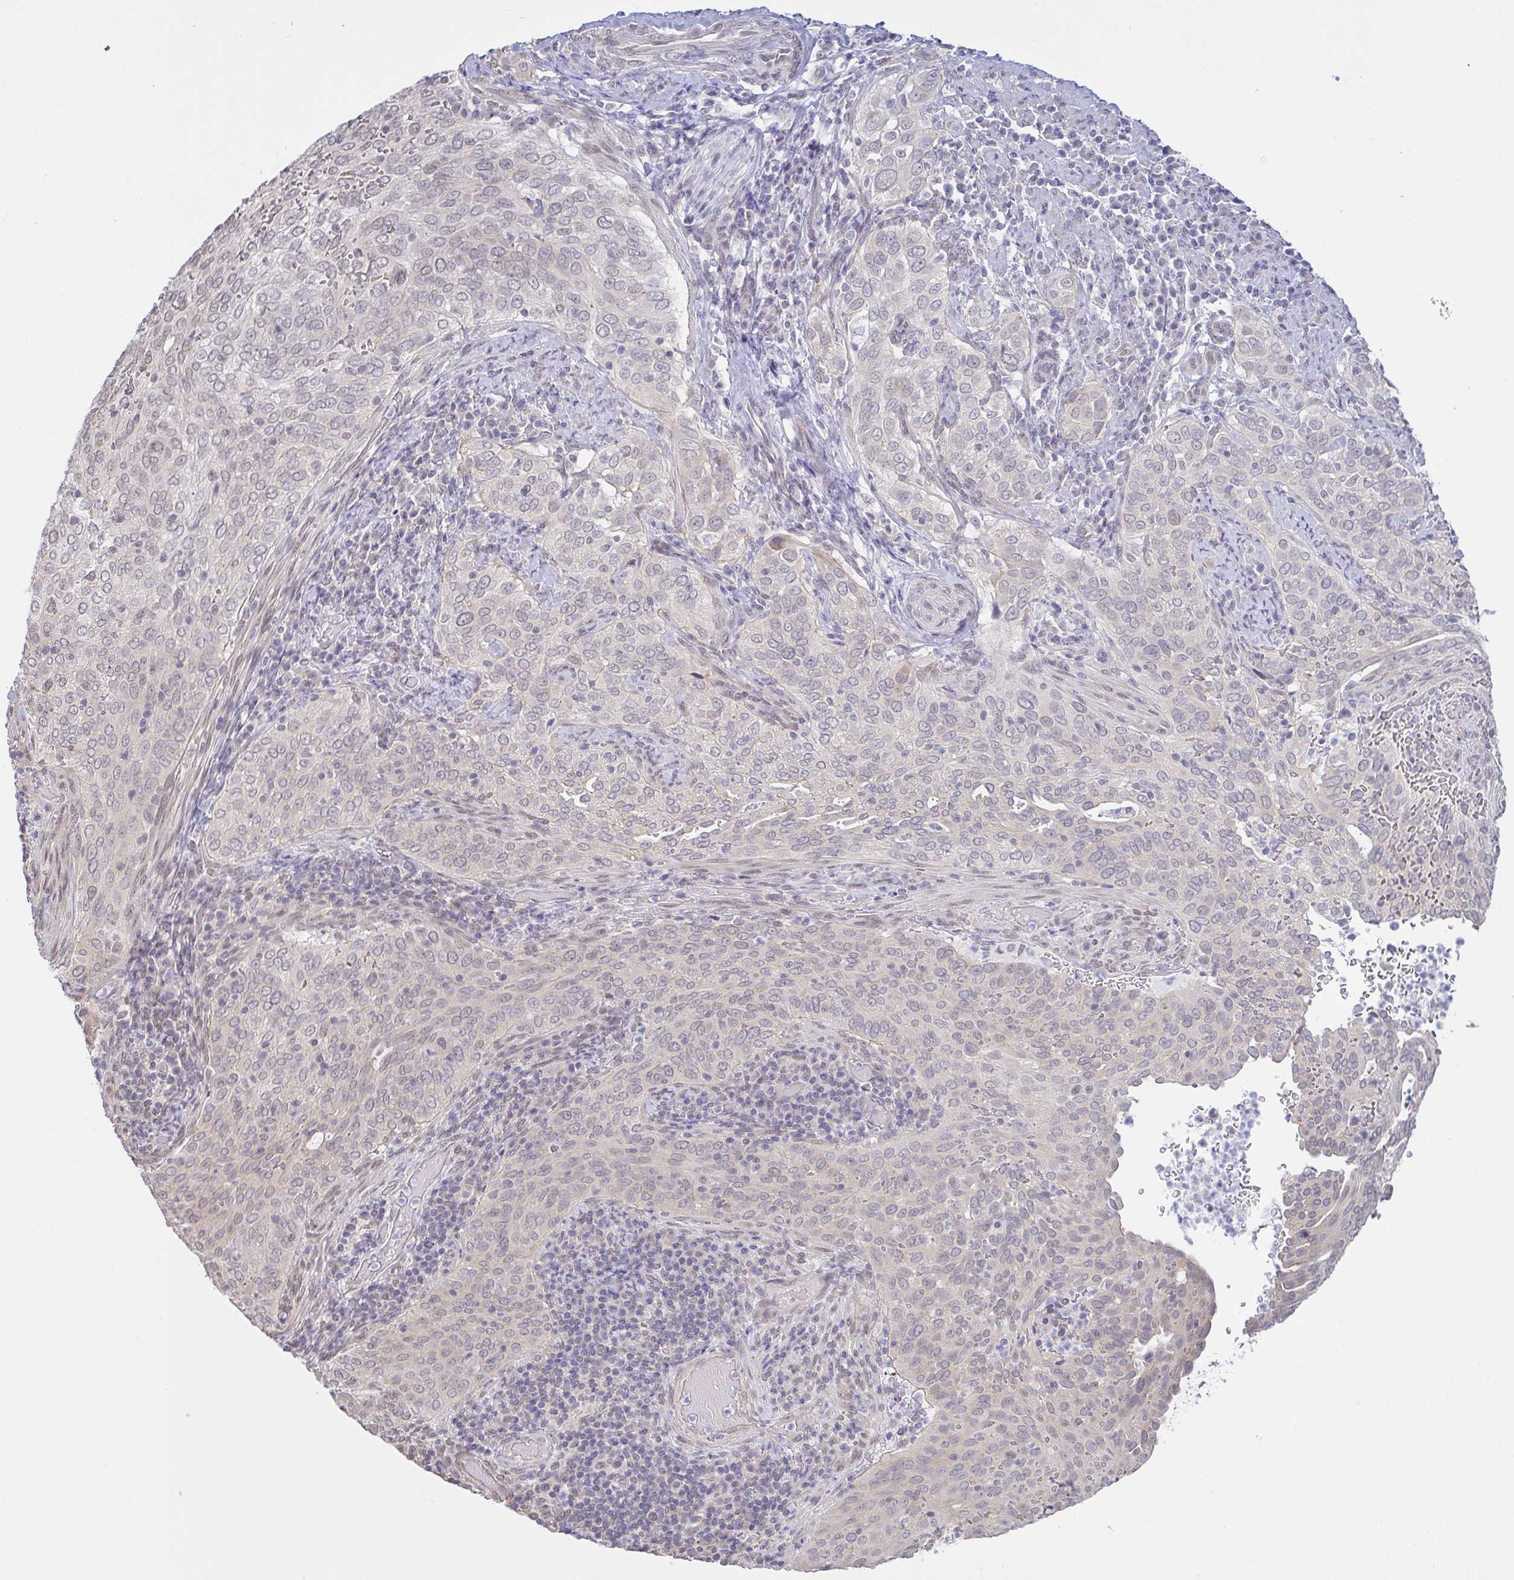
{"staining": {"intensity": "negative", "quantity": "none", "location": "none"}, "tissue": "cervical cancer", "cell_type": "Tumor cells", "image_type": "cancer", "snomed": [{"axis": "morphology", "description": "Squamous cell carcinoma, NOS"}, {"axis": "topography", "description": "Cervix"}], "caption": "DAB immunohistochemical staining of cervical cancer demonstrates no significant staining in tumor cells.", "gene": "HYPK", "patient": {"sex": "female", "age": 38}}